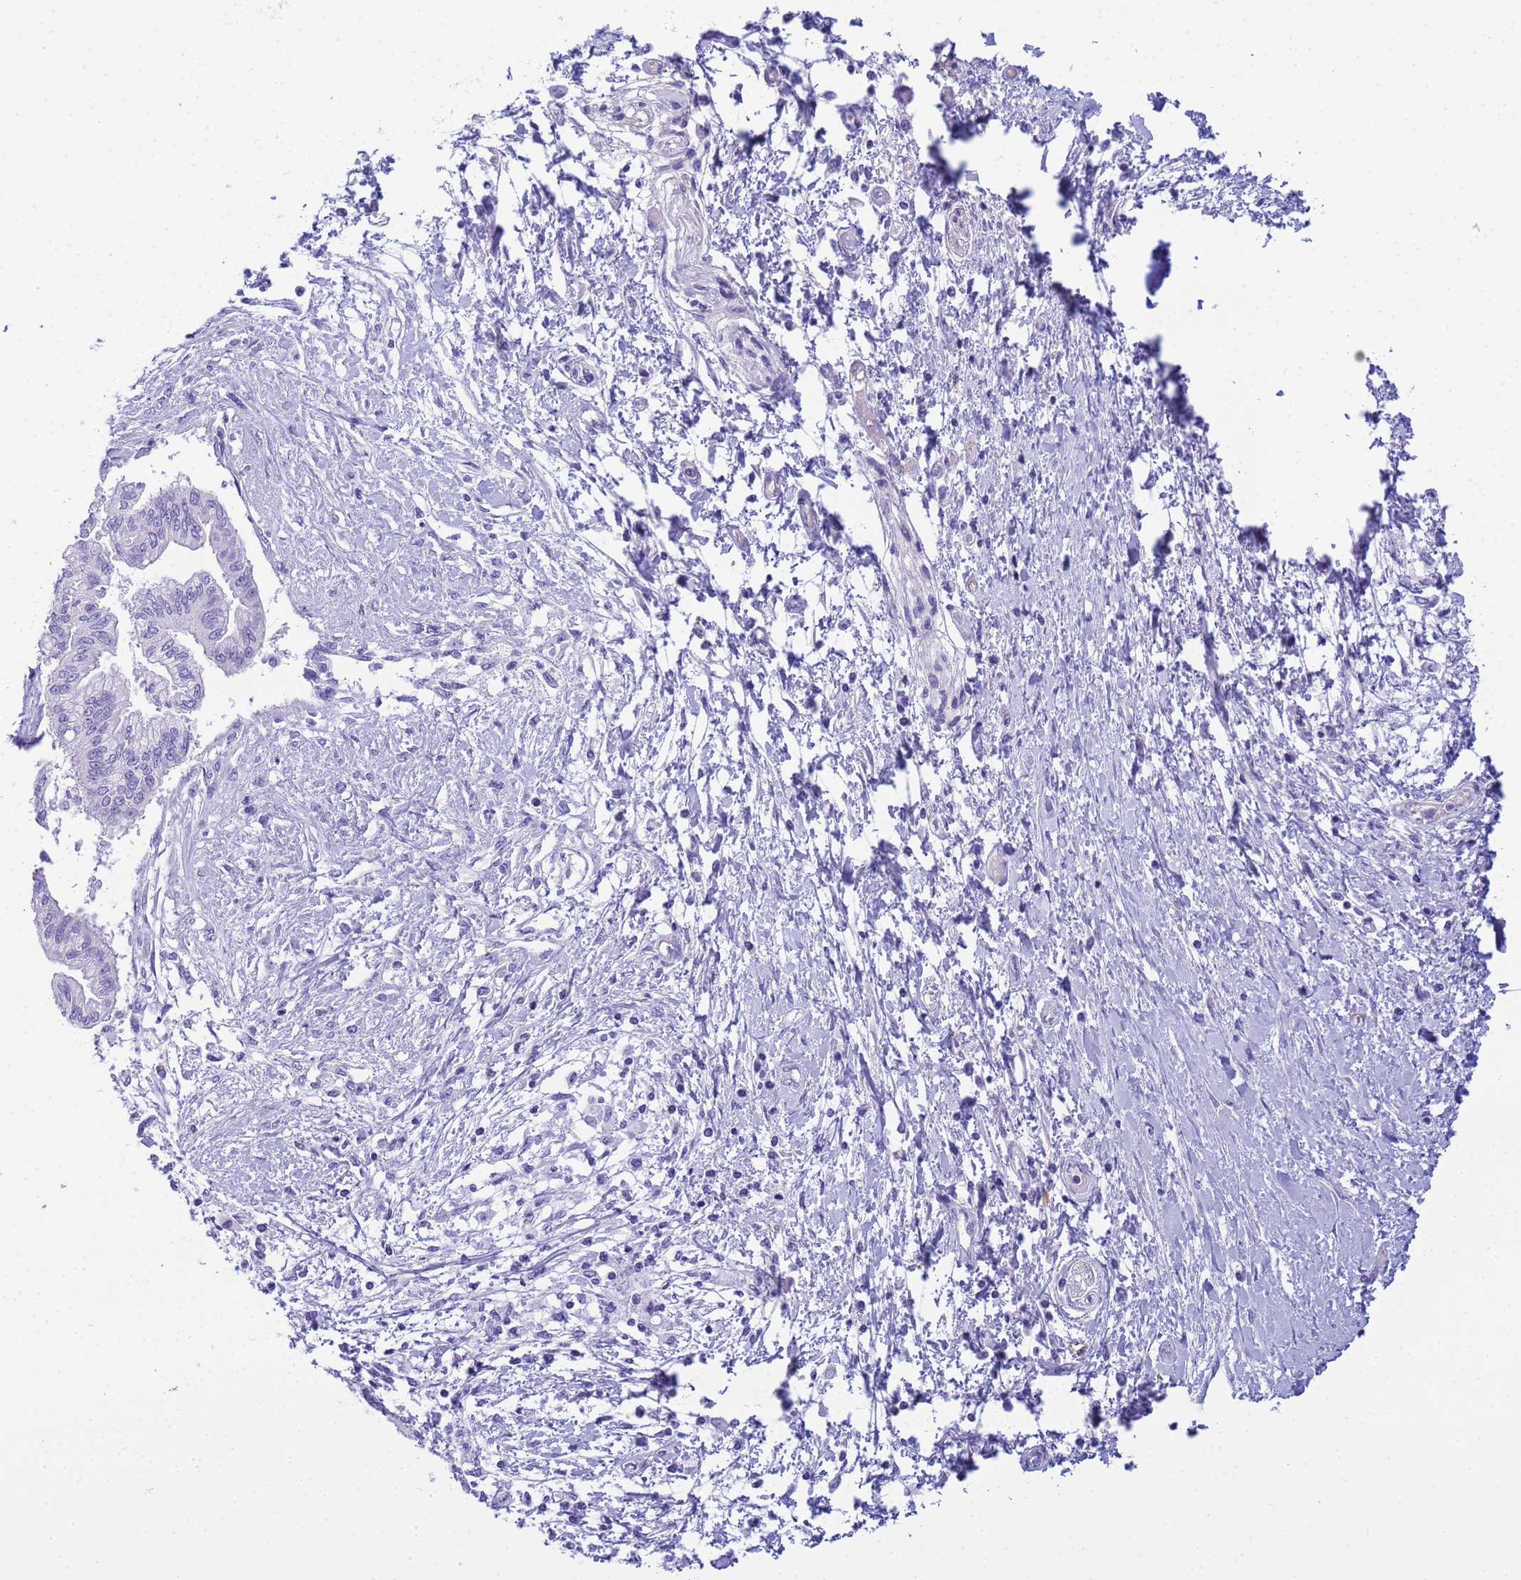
{"staining": {"intensity": "negative", "quantity": "none", "location": "none"}, "tissue": "pancreatic cancer", "cell_type": "Tumor cells", "image_type": "cancer", "snomed": [{"axis": "morphology", "description": "Adenocarcinoma, NOS"}, {"axis": "topography", "description": "Pancreas"}], "caption": "This photomicrograph is of pancreatic cancer (adenocarcinoma) stained with IHC to label a protein in brown with the nuclei are counter-stained blue. There is no expression in tumor cells.", "gene": "AQP12A", "patient": {"sex": "male", "age": 46}}